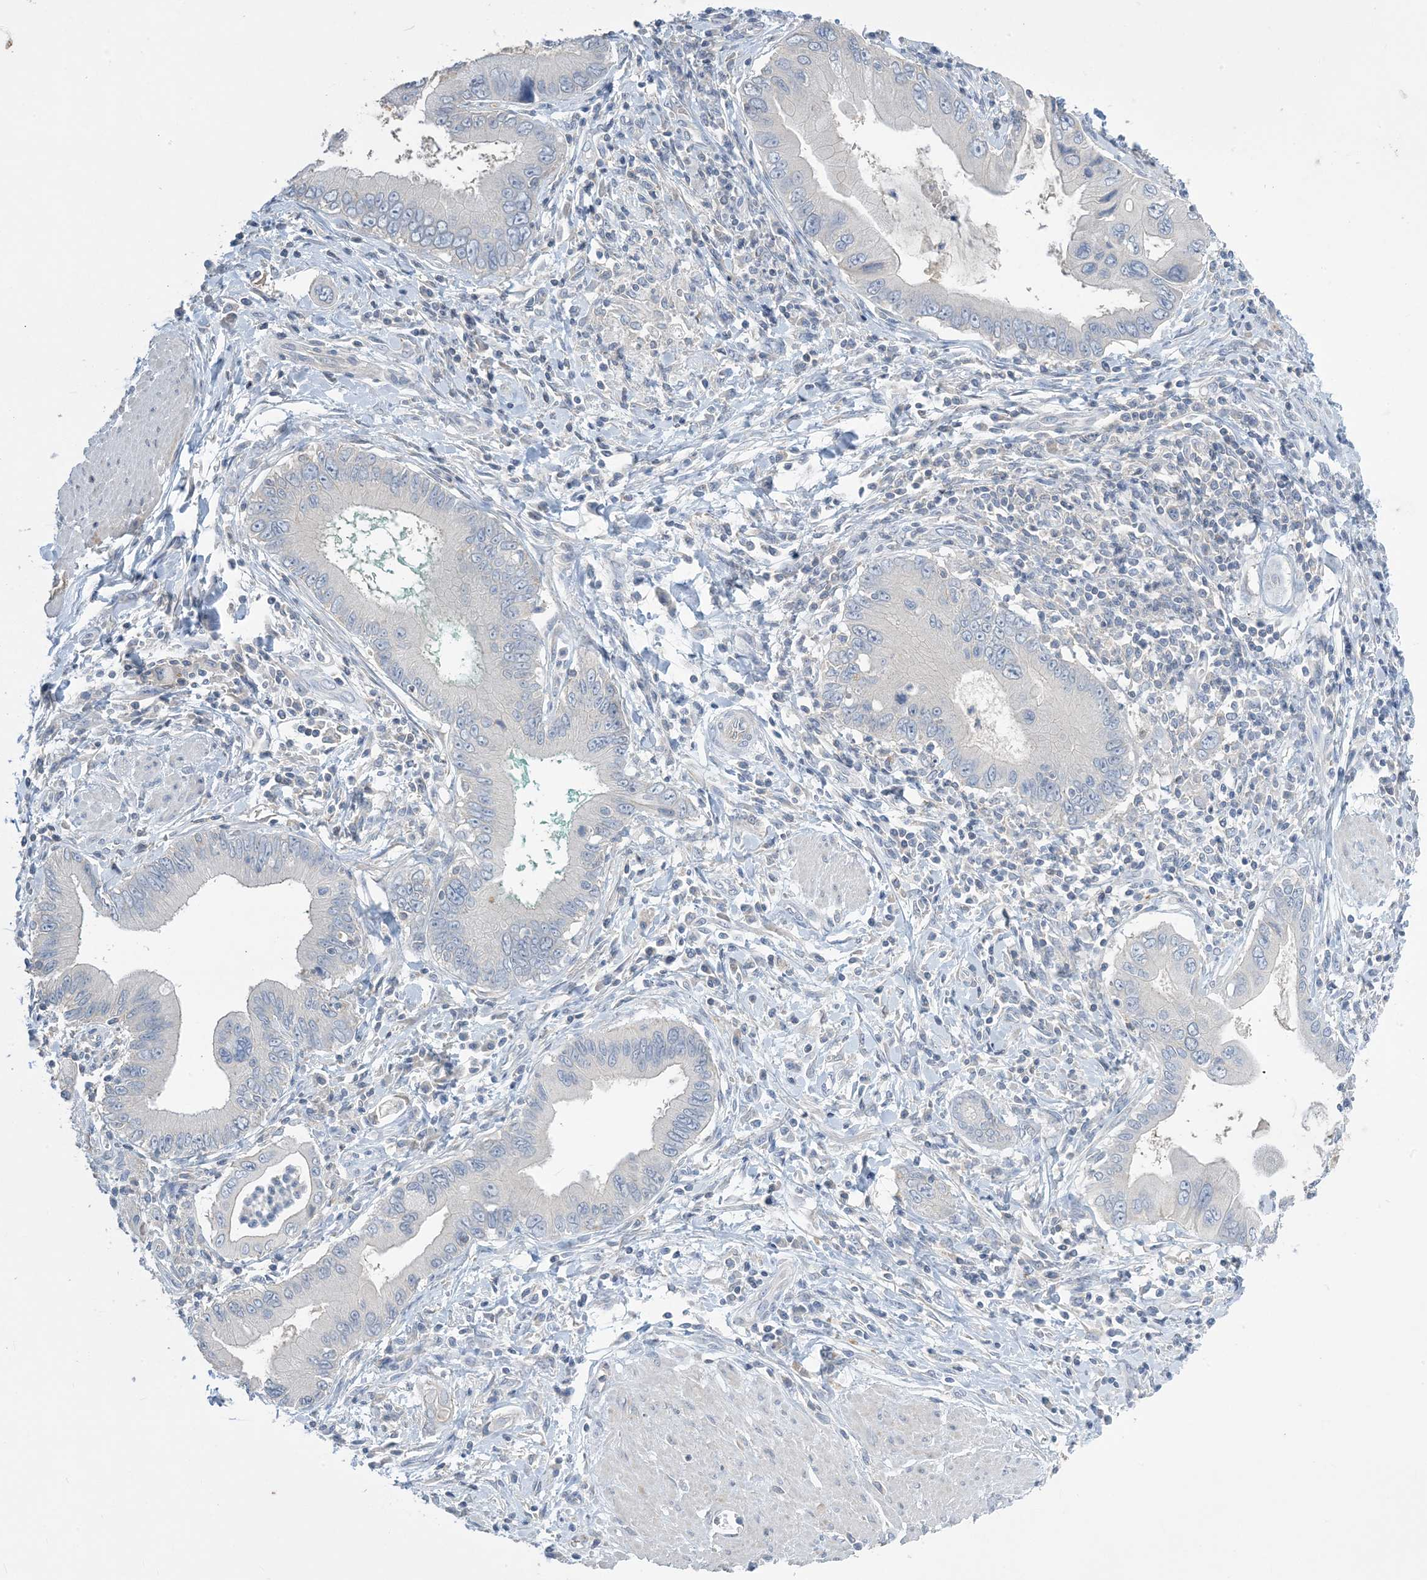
{"staining": {"intensity": "negative", "quantity": "none", "location": "none"}, "tissue": "pancreatic cancer", "cell_type": "Tumor cells", "image_type": "cancer", "snomed": [{"axis": "morphology", "description": "Adenocarcinoma, NOS"}, {"axis": "topography", "description": "Pancreas"}], "caption": "IHC histopathology image of pancreatic adenocarcinoma stained for a protein (brown), which shows no expression in tumor cells.", "gene": "KPRP", "patient": {"sex": "male", "age": 78}}